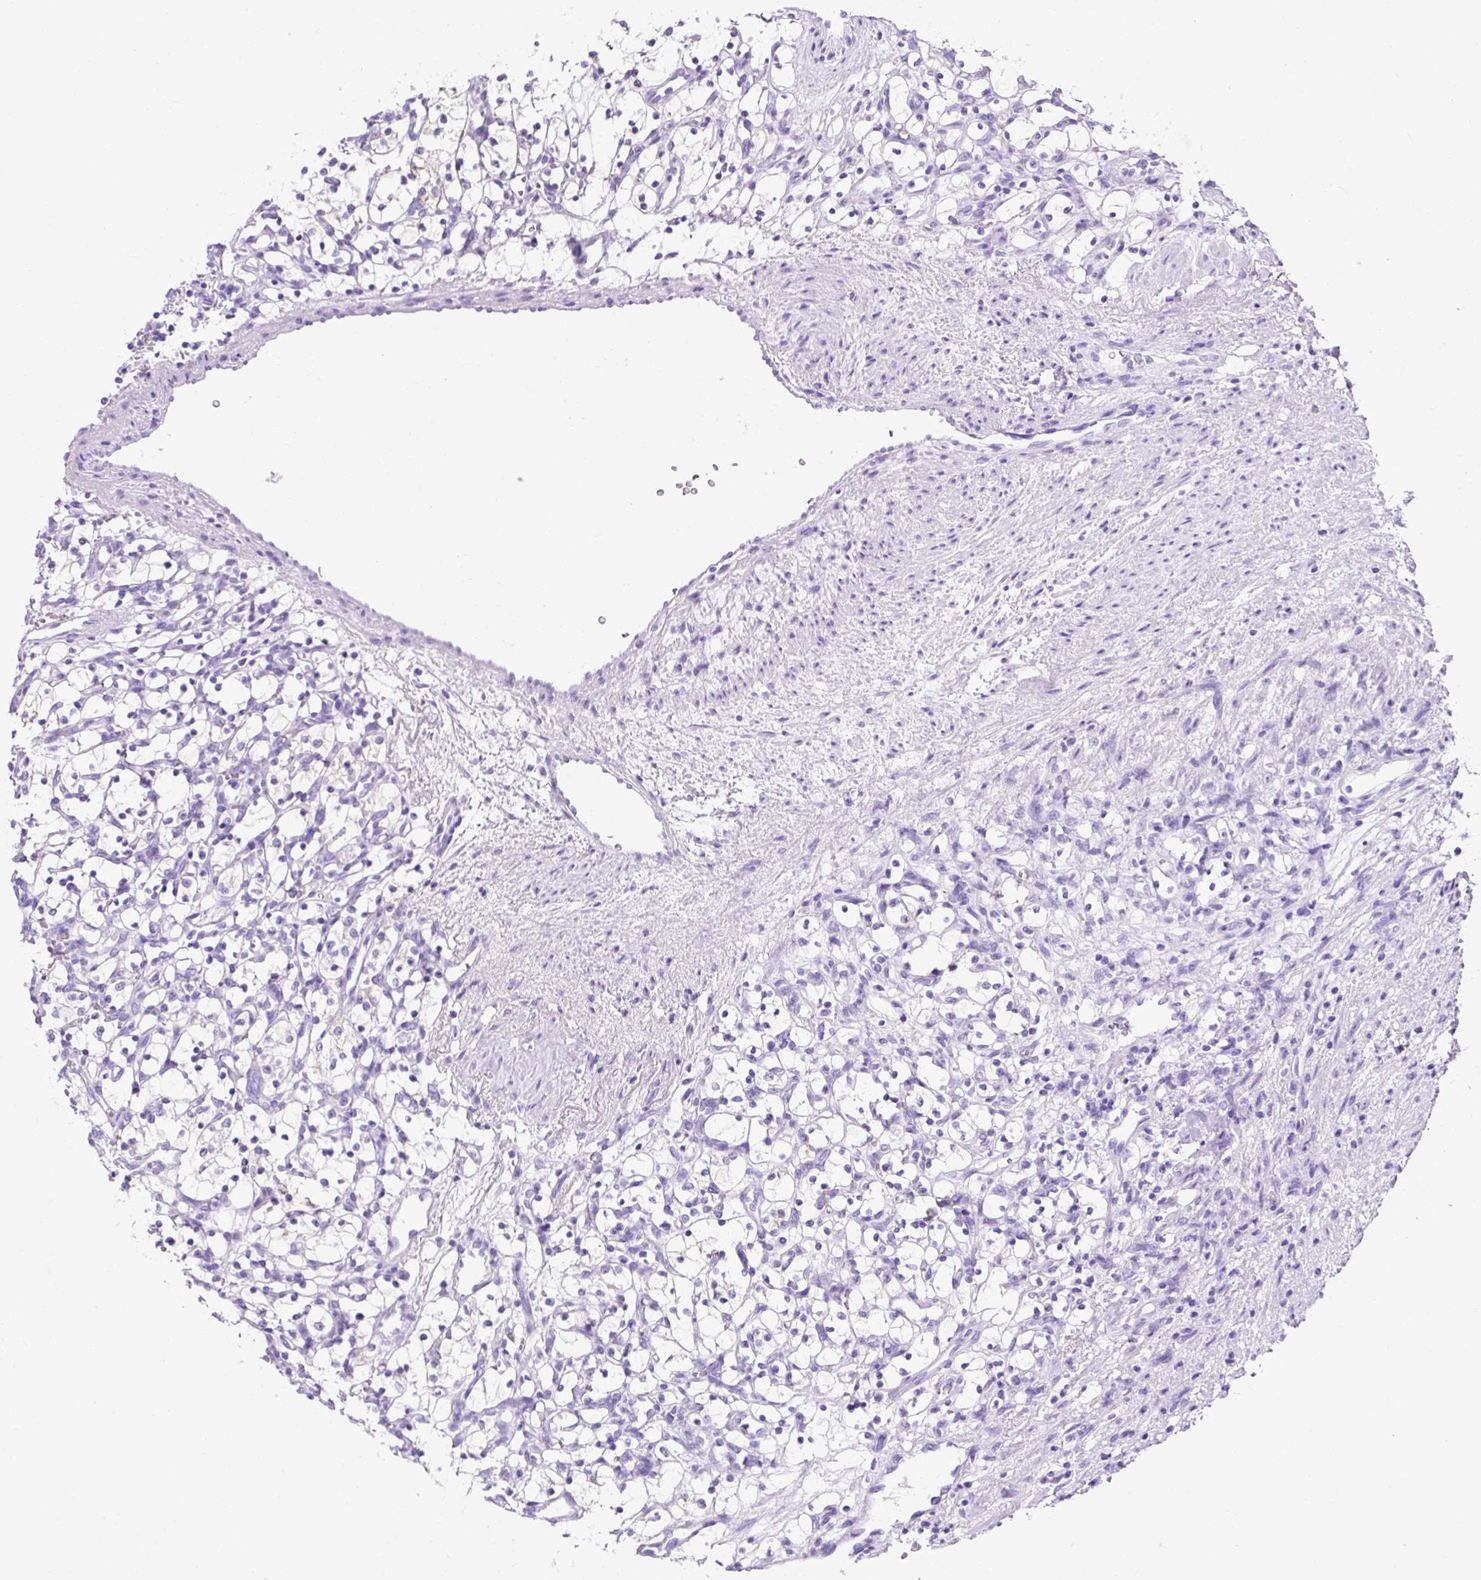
{"staining": {"intensity": "negative", "quantity": "none", "location": "none"}, "tissue": "renal cancer", "cell_type": "Tumor cells", "image_type": "cancer", "snomed": [{"axis": "morphology", "description": "Adenocarcinoma, NOS"}, {"axis": "topography", "description": "Kidney"}], "caption": "DAB (3,3'-diaminobenzidine) immunohistochemical staining of human renal adenocarcinoma displays no significant staining in tumor cells.", "gene": "KRT12", "patient": {"sex": "female", "age": 69}}